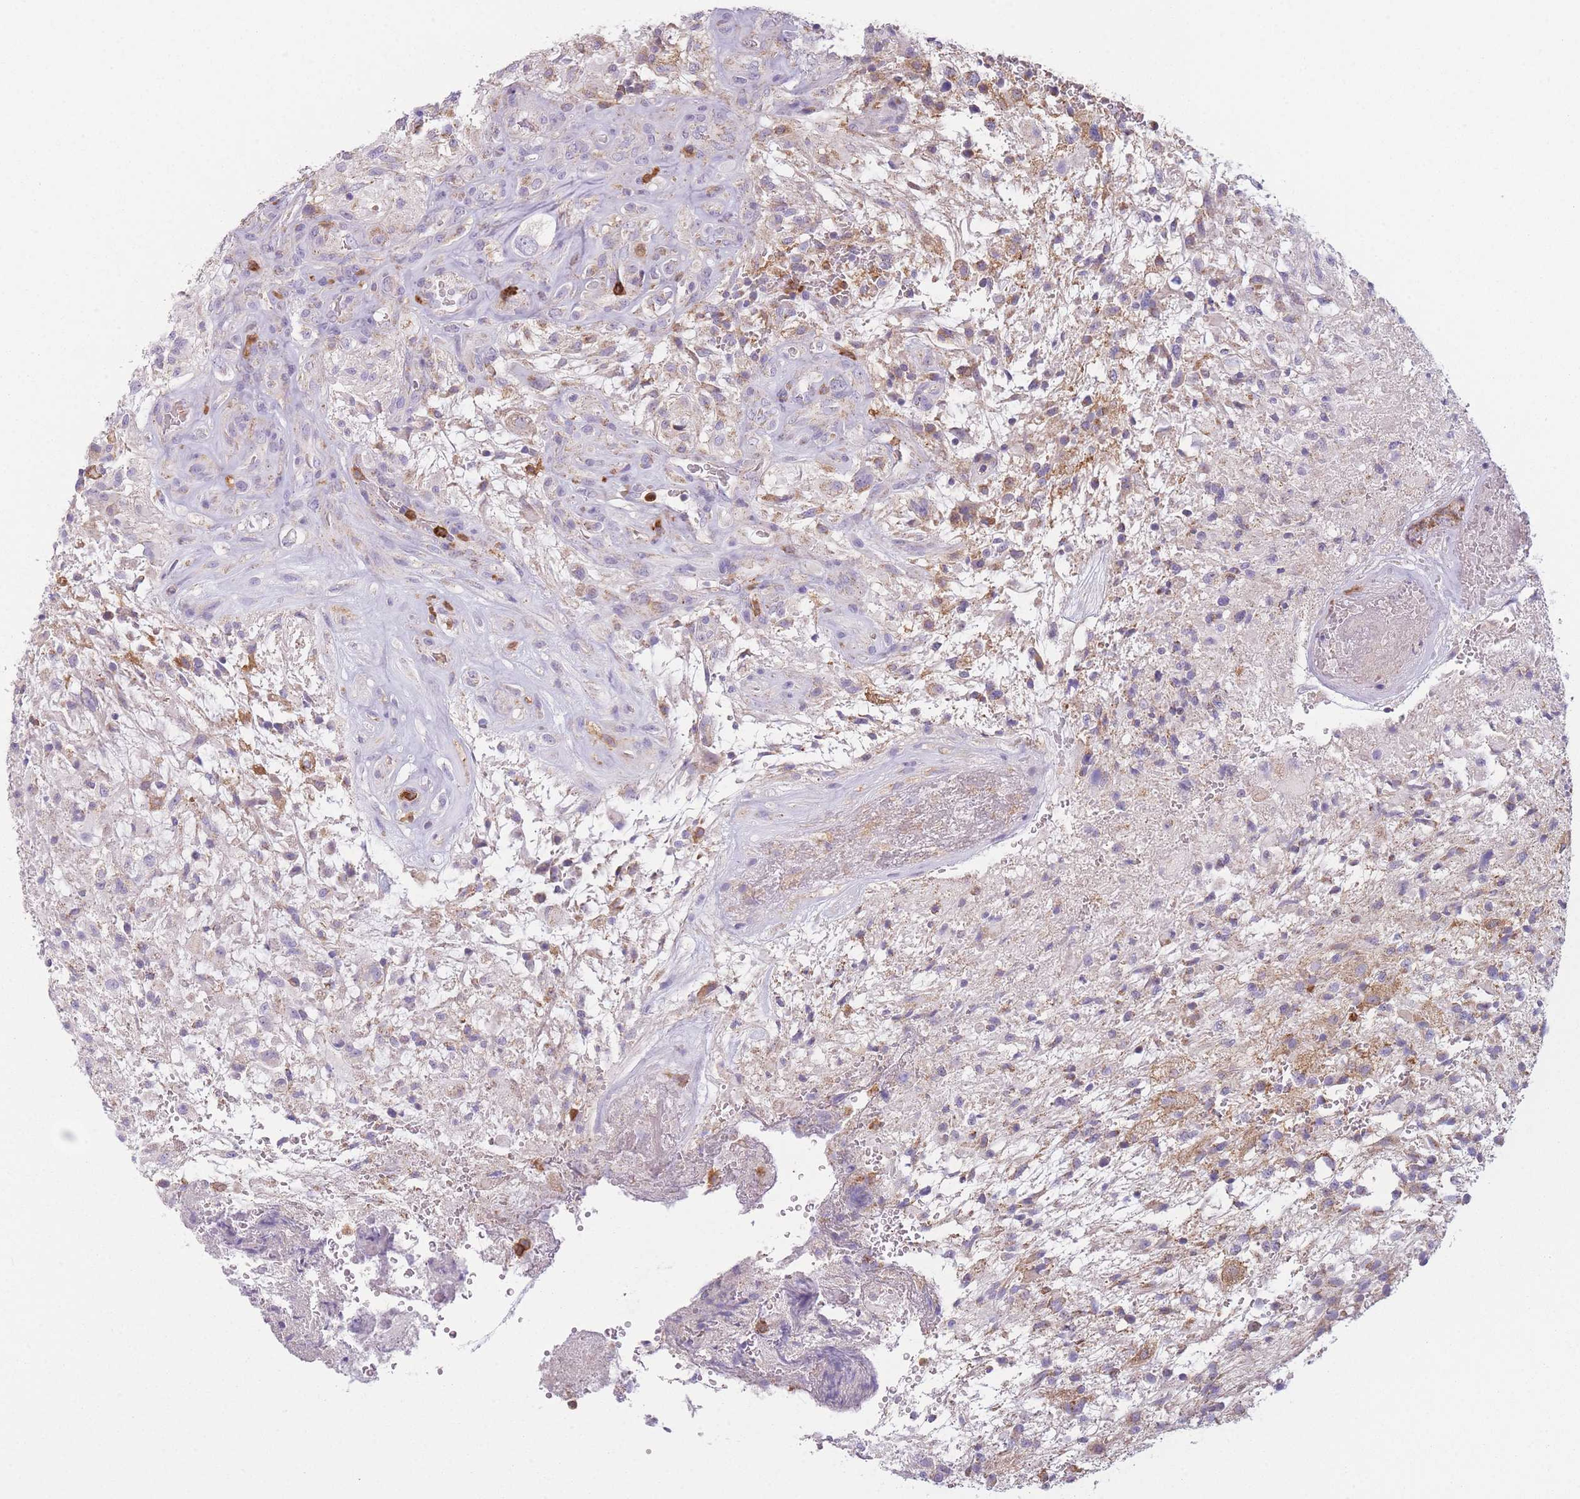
{"staining": {"intensity": "negative", "quantity": "none", "location": "none"}, "tissue": "glioma", "cell_type": "Tumor cells", "image_type": "cancer", "snomed": [{"axis": "morphology", "description": "Glioma, malignant, High grade"}, {"axis": "topography", "description": "Brain"}], "caption": "An immunohistochemistry image of glioma is shown. There is no staining in tumor cells of glioma.", "gene": "PRAM1", "patient": {"sex": "male", "age": 56}}